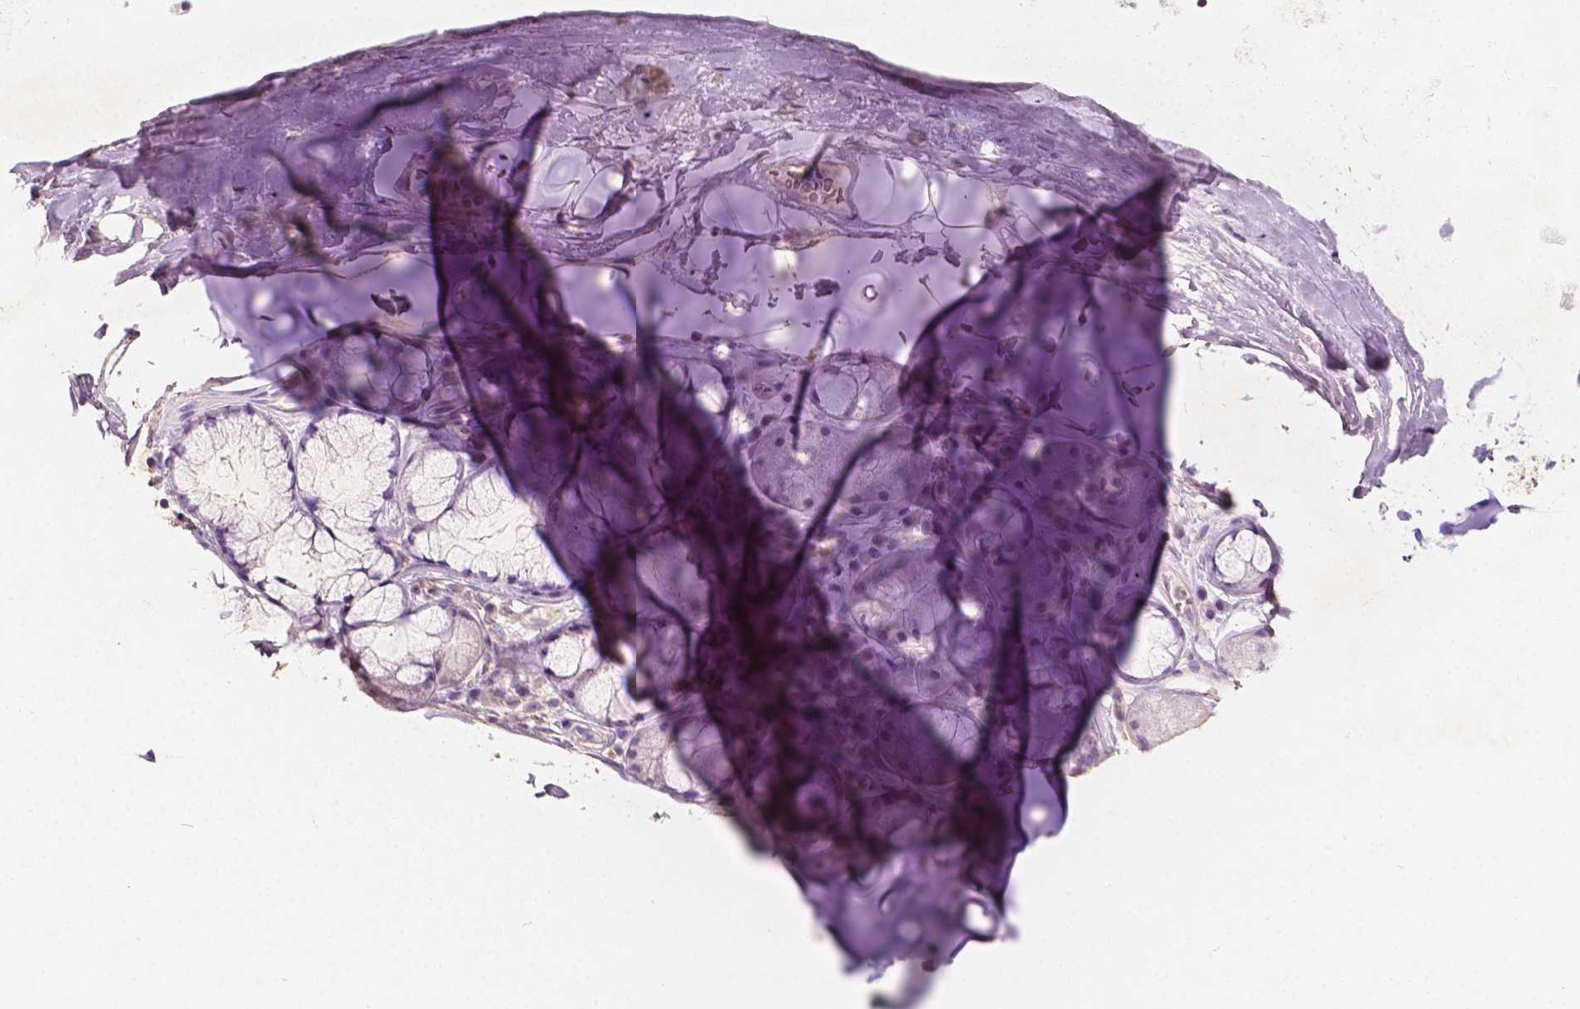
{"staining": {"intensity": "negative", "quantity": "none", "location": "none"}, "tissue": "adipose tissue", "cell_type": "Adipocytes", "image_type": "normal", "snomed": [{"axis": "morphology", "description": "Normal tissue, NOS"}, {"axis": "topography", "description": "Cartilage tissue"}, {"axis": "topography", "description": "Bronchus"}], "caption": "DAB immunohistochemical staining of unremarkable adipose tissue reveals no significant expression in adipocytes. Nuclei are stained in blue.", "gene": "SOX15", "patient": {"sex": "male", "age": 58}}